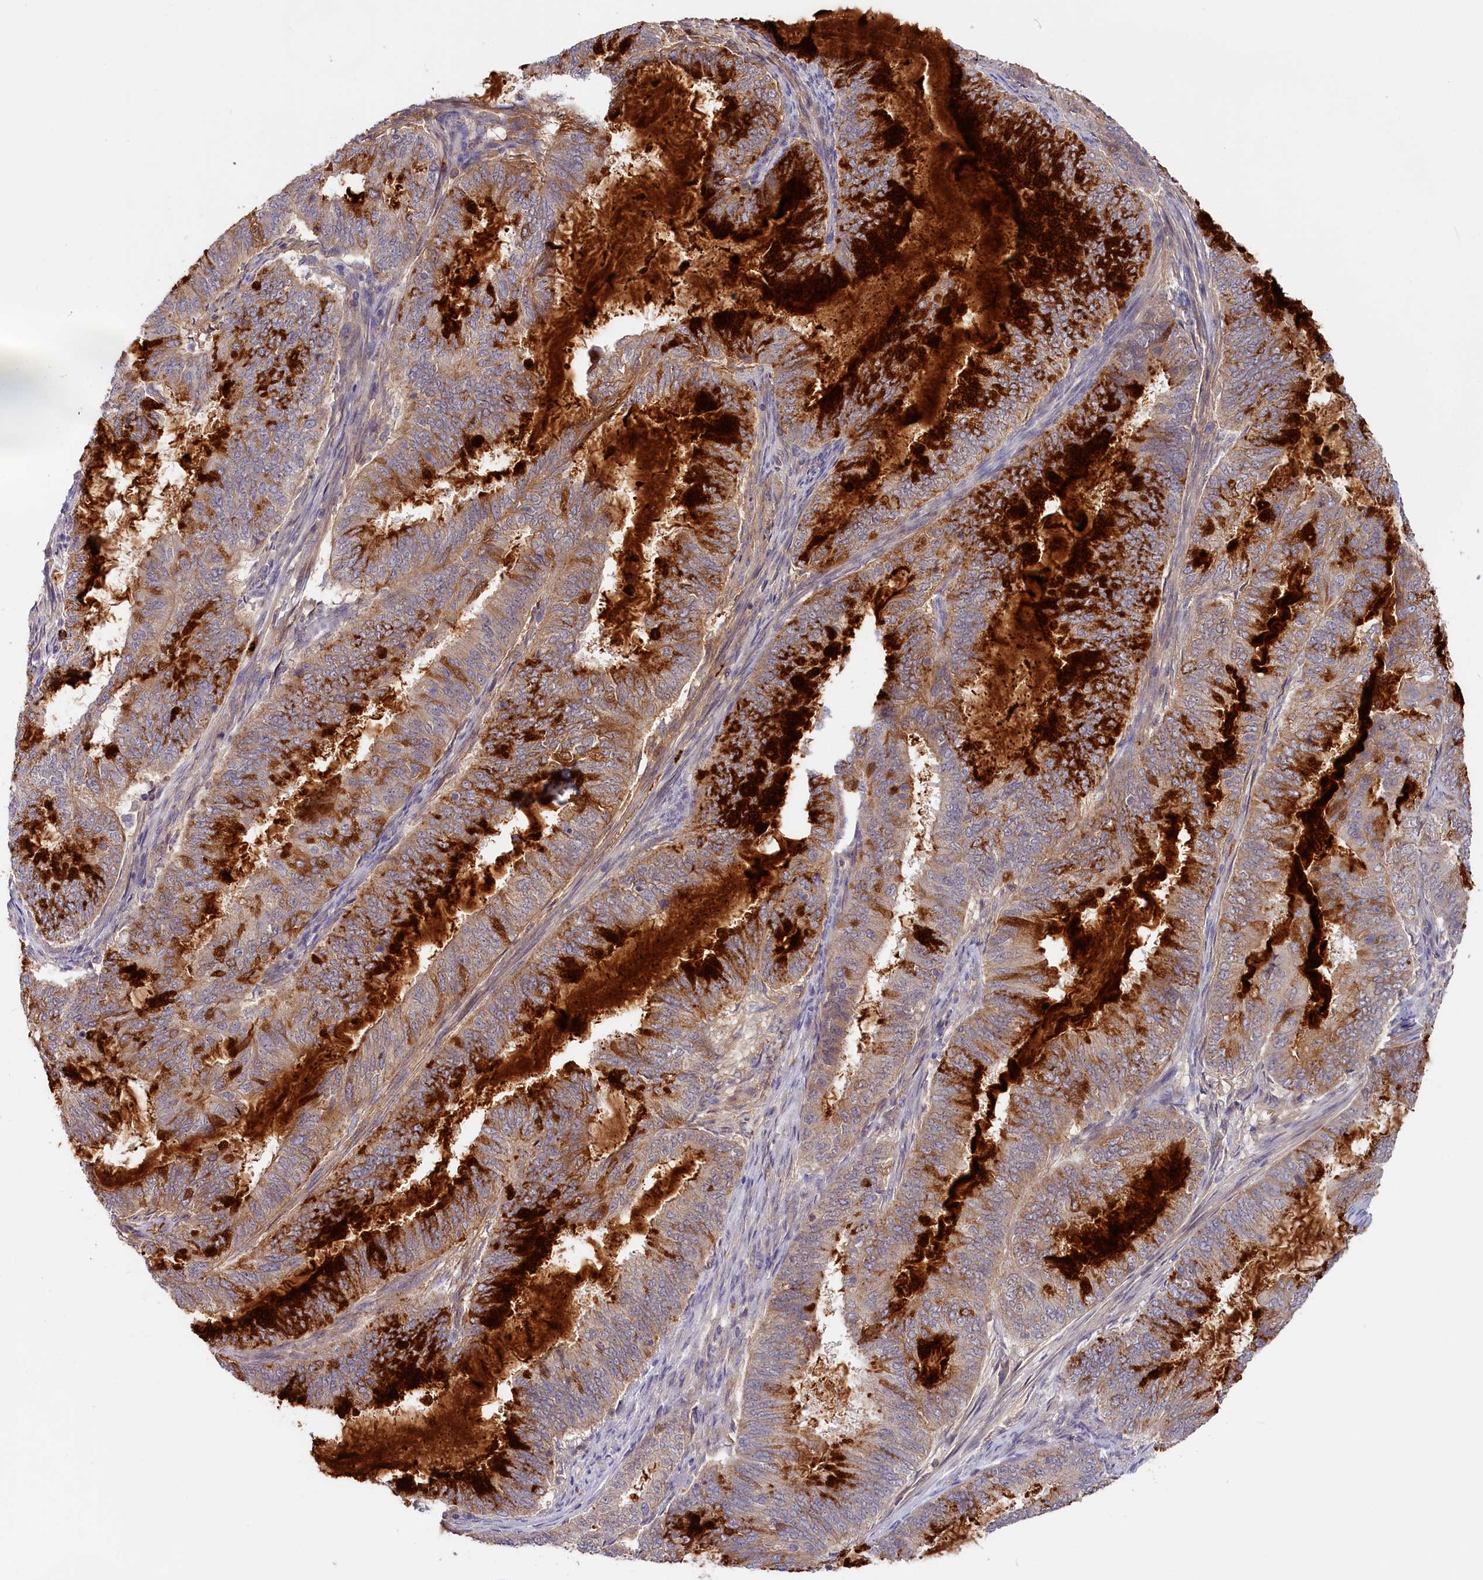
{"staining": {"intensity": "strong", "quantity": "25%-75%", "location": "cytoplasmic/membranous"}, "tissue": "endometrial cancer", "cell_type": "Tumor cells", "image_type": "cancer", "snomed": [{"axis": "morphology", "description": "Adenocarcinoma, NOS"}, {"axis": "topography", "description": "Endometrium"}], "caption": "High-magnification brightfield microscopy of endometrial adenocarcinoma stained with DAB (3,3'-diaminobenzidine) (brown) and counterstained with hematoxylin (blue). tumor cells exhibit strong cytoplasmic/membranous staining is identified in about25%-75% of cells.", "gene": "ADGRD1", "patient": {"sex": "female", "age": 51}}